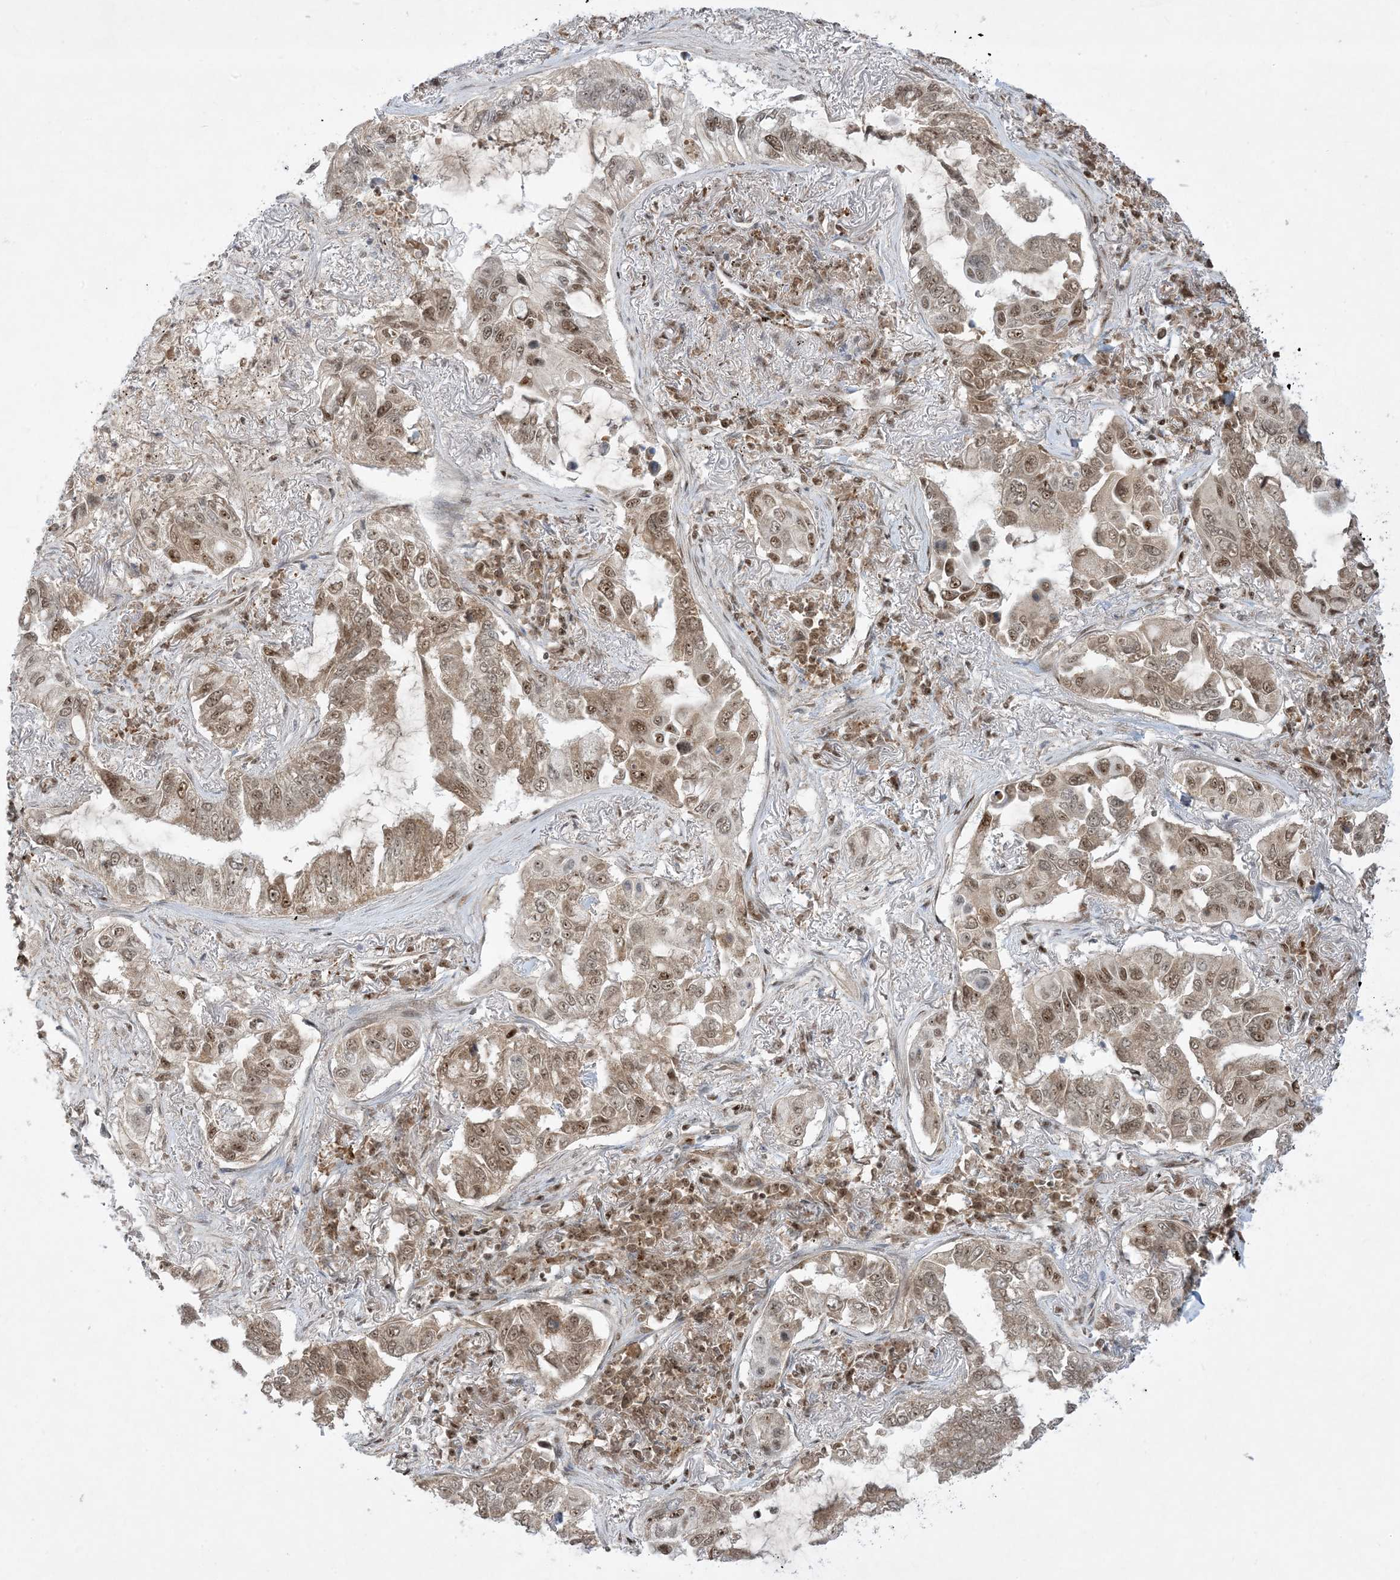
{"staining": {"intensity": "strong", "quantity": ">75%", "location": "nuclear"}, "tissue": "lung cancer", "cell_type": "Tumor cells", "image_type": "cancer", "snomed": [{"axis": "morphology", "description": "Adenocarcinoma, NOS"}, {"axis": "topography", "description": "Lung"}], "caption": "Immunohistochemistry (IHC) (DAB (3,3'-diaminobenzidine)) staining of lung cancer (adenocarcinoma) shows strong nuclear protein positivity in about >75% of tumor cells.", "gene": "PPIL2", "patient": {"sex": "male", "age": 64}}